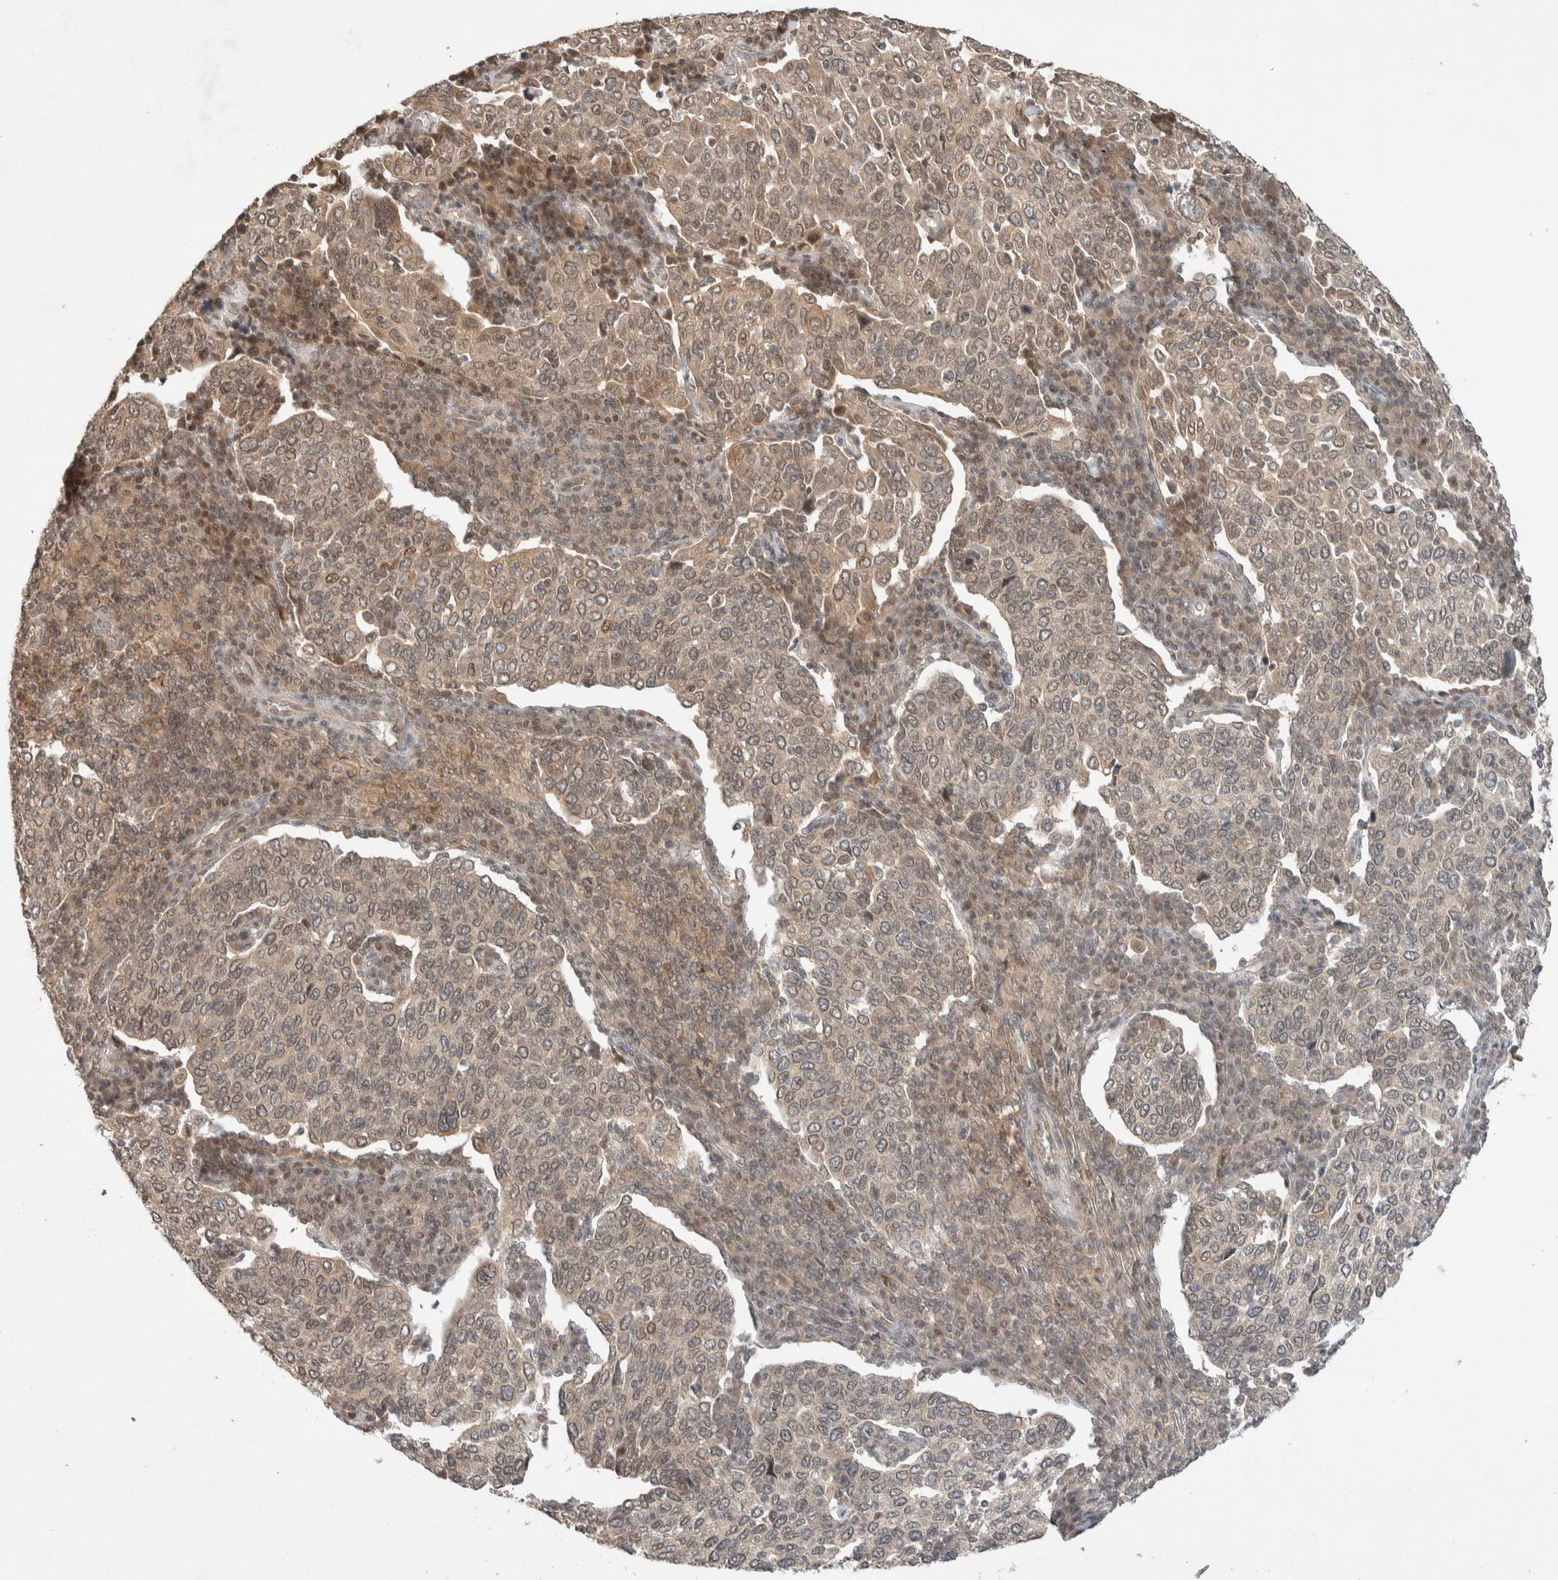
{"staining": {"intensity": "weak", "quantity": "25%-75%", "location": "nuclear"}, "tissue": "cervical cancer", "cell_type": "Tumor cells", "image_type": "cancer", "snomed": [{"axis": "morphology", "description": "Squamous cell carcinoma, NOS"}, {"axis": "topography", "description": "Cervix"}], "caption": "This is a histology image of immunohistochemistry (IHC) staining of cervical cancer (squamous cell carcinoma), which shows weak positivity in the nuclear of tumor cells.", "gene": "THRA", "patient": {"sex": "female", "age": 40}}